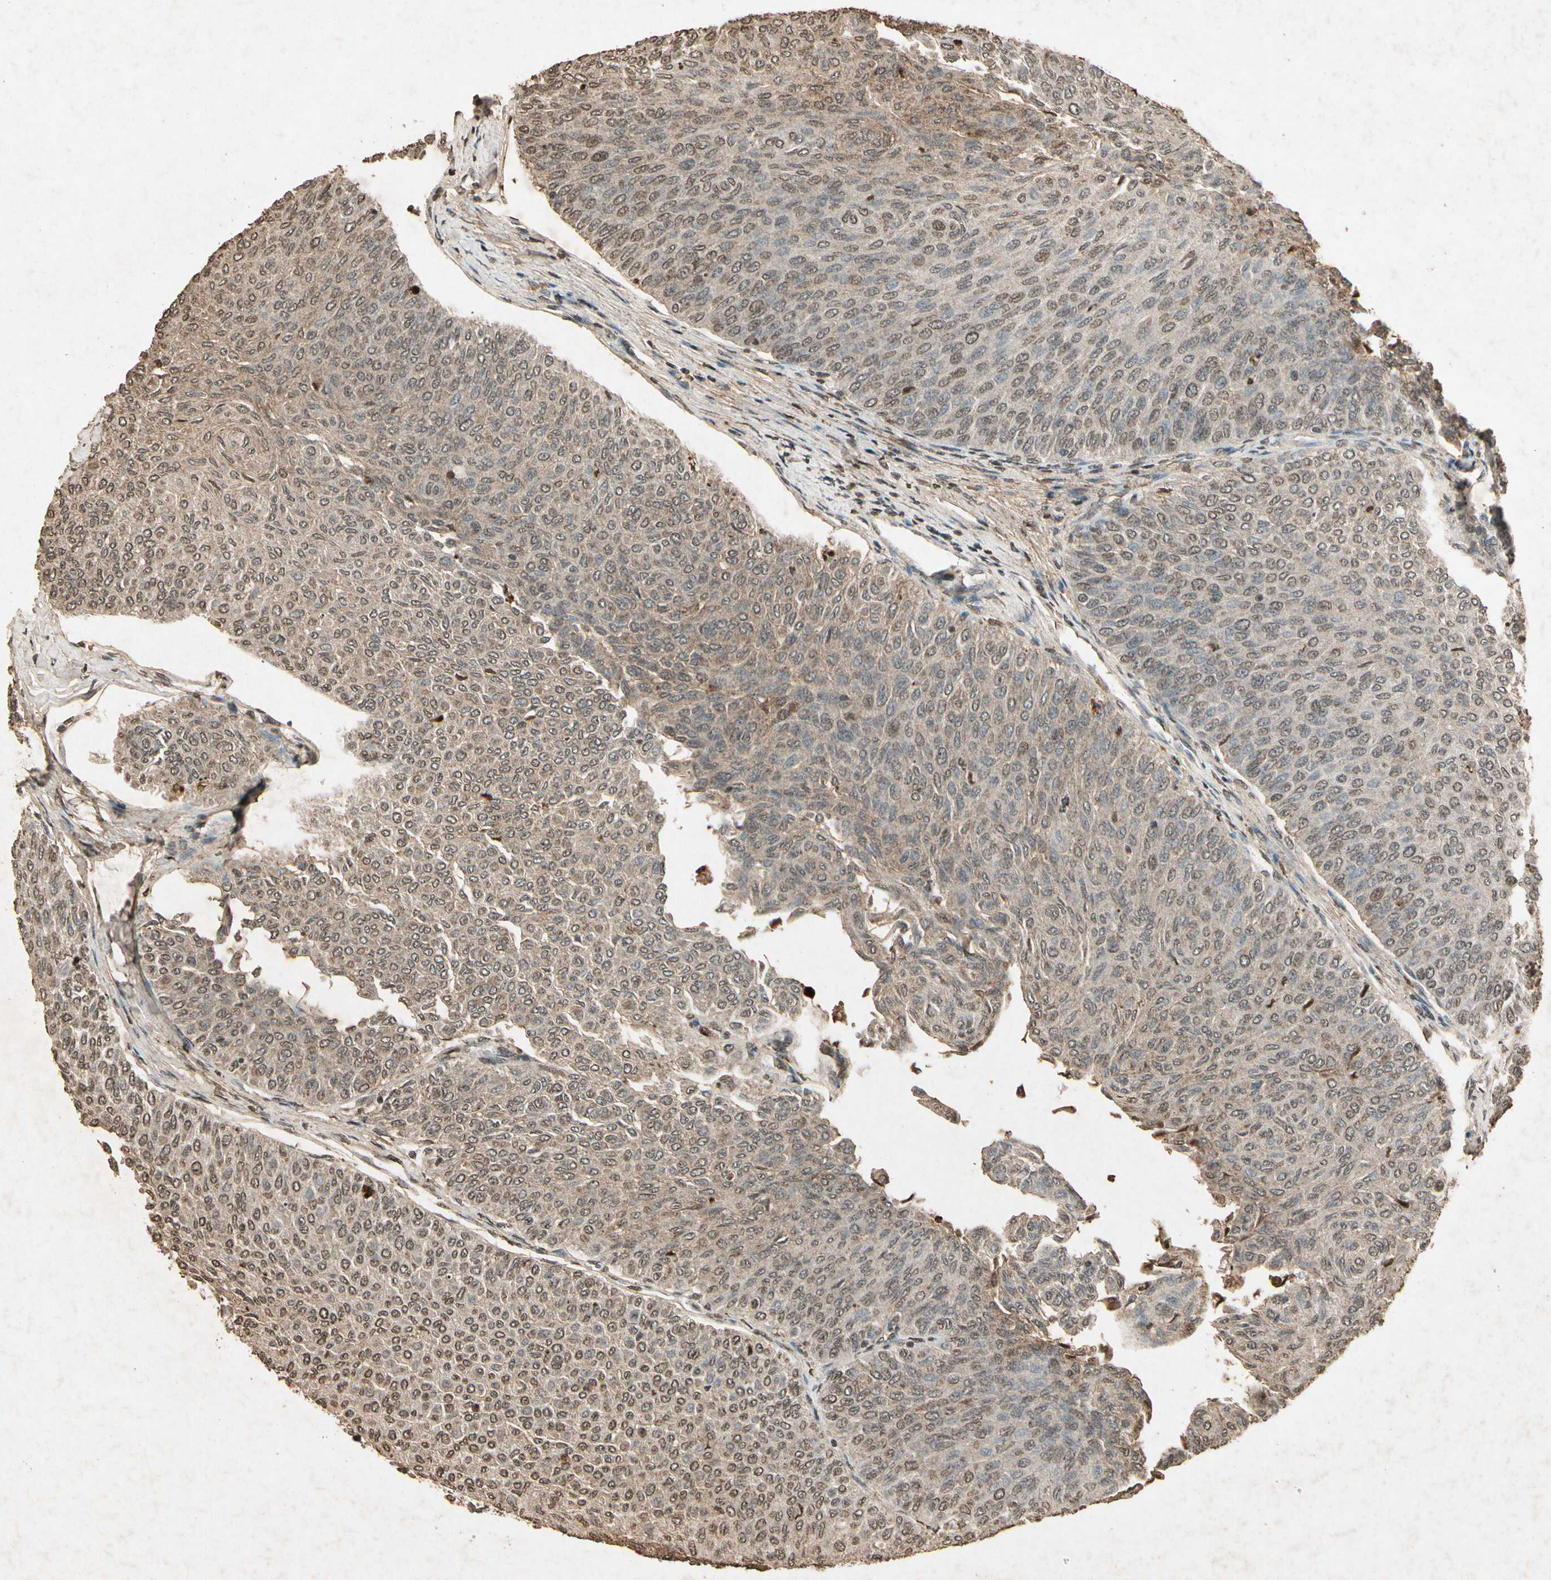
{"staining": {"intensity": "moderate", "quantity": ">75%", "location": "cytoplasmic/membranous"}, "tissue": "urothelial cancer", "cell_type": "Tumor cells", "image_type": "cancer", "snomed": [{"axis": "morphology", "description": "Urothelial carcinoma, Low grade"}, {"axis": "topography", "description": "Urinary bladder"}], "caption": "A high-resolution photomicrograph shows IHC staining of urothelial cancer, which exhibits moderate cytoplasmic/membranous staining in approximately >75% of tumor cells.", "gene": "GC", "patient": {"sex": "male", "age": 78}}